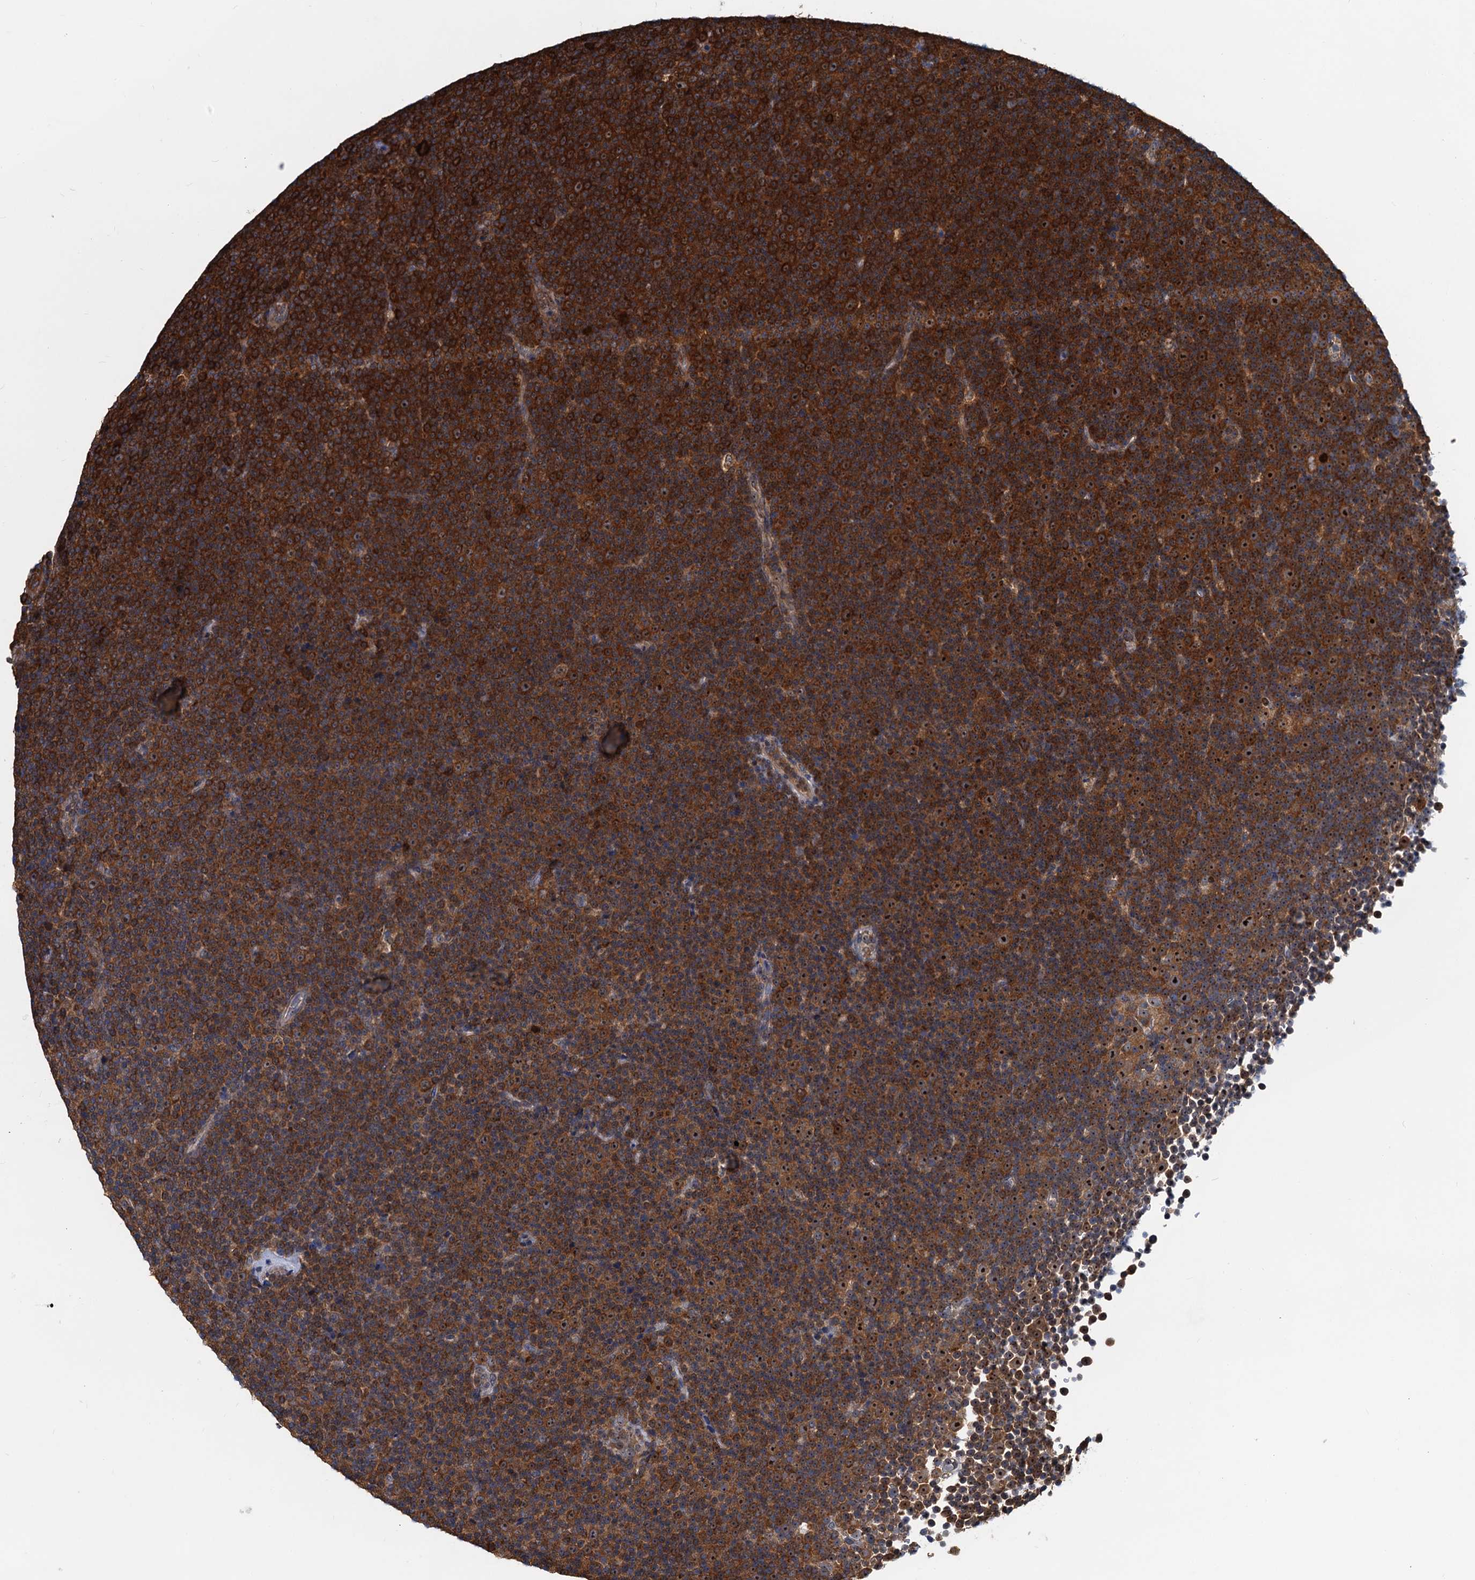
{"staining": {"intensity": "strong", "quantity": ">75%", "location": "cytoplasmic/membranous"}, "tissue": "lymphoma", "cell_type": "Tumor cells", "image_type": "cancer", "snomed": [{"axis": "morphology", "description": "Malignant lymphoma, non-Hodgkin's type, Low grade"}, {"axis": "topography", "description": "Lymph node"}], "caption": "The immunohistochemical stain shows strong cytoplasmic/membranous expression in tumor cells of low-grade malignant lymphoma, non-Hodgkin's type tissue. The protein of interest is stained brown, and the nuclei are stained in blue (DAB IHC with brightfield microscopy, high magnification).", "gene": "USP6NL", "patient": {"sex": "female", "age": 67}}